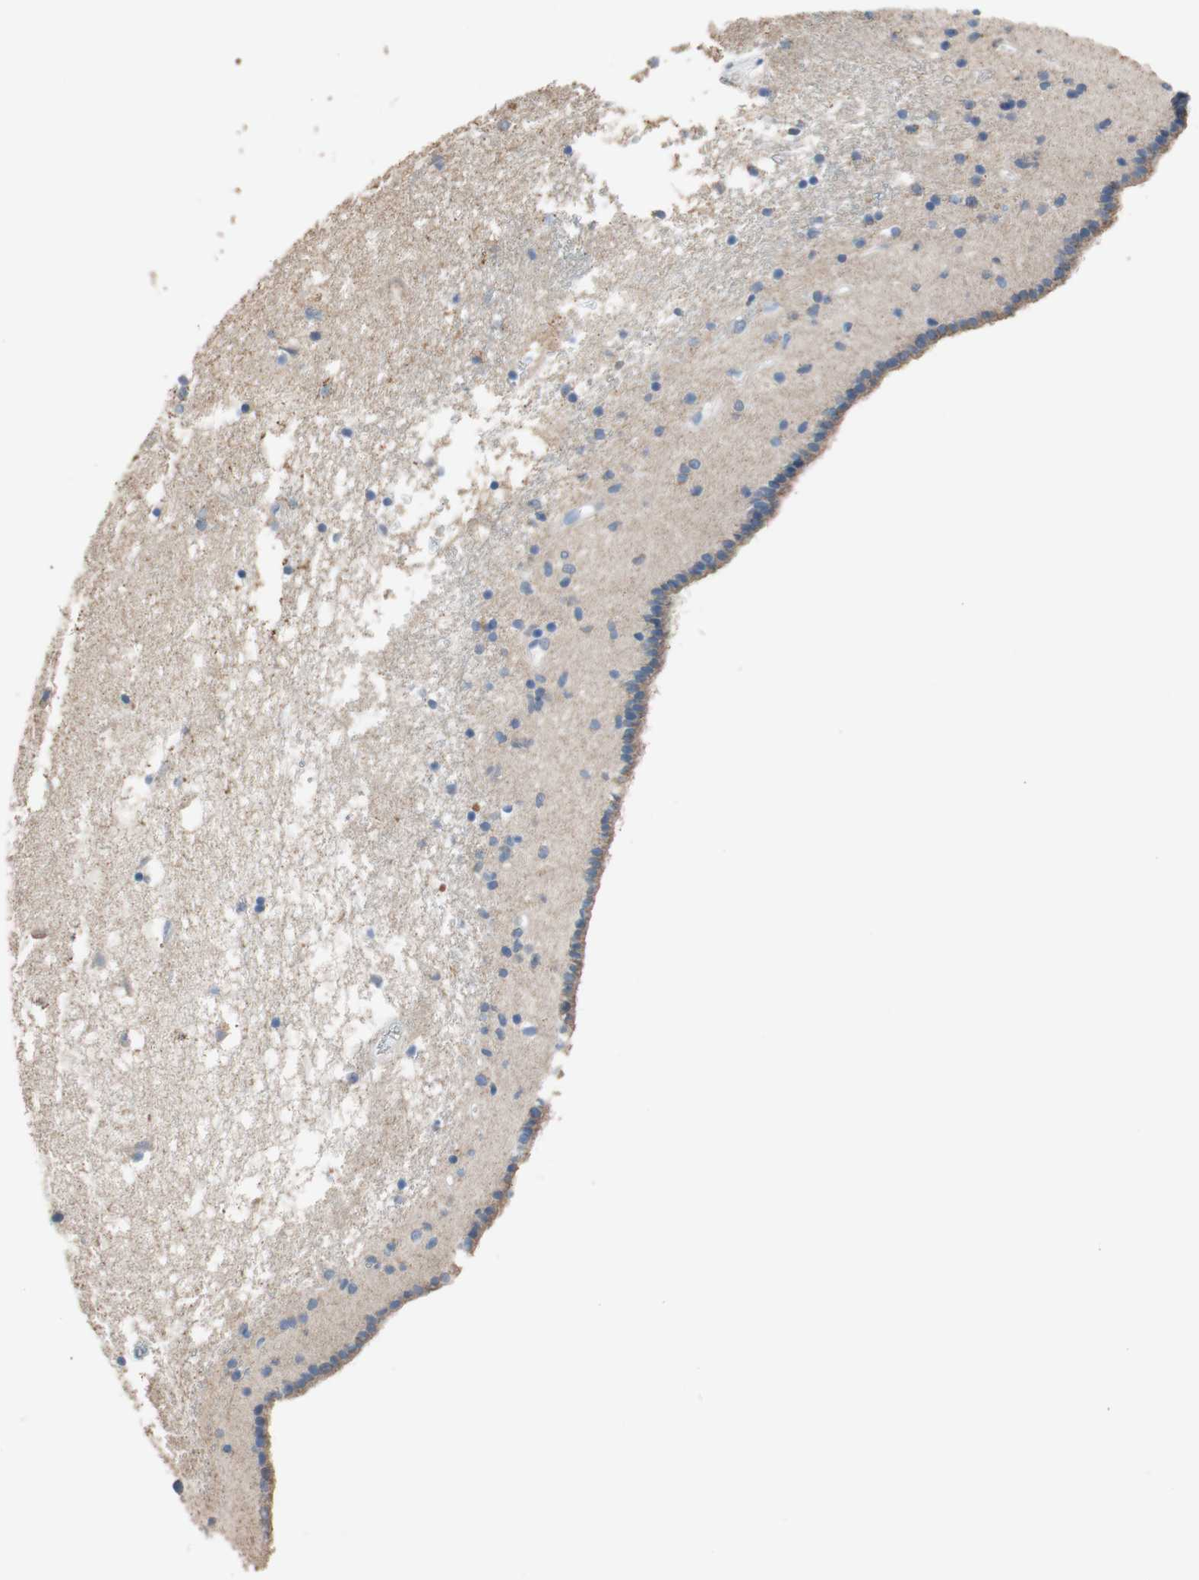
{"staining": {"intensity": "strong", "quantity": "<25%", "location": "cytoplasmic/membranous"}, "tissue": "caudate", "cell_type": "Glial cells", "image_type": "normal", "snomed": [{"axis": "morphology", "description": "Normal tissue, NOS"}, {"axis": "topography", "description": "Lateral ventricle wall"}], "caption": "Immunohistochemistry (IHC) micrograph of unremarkable caudate stained for a protein (brown), which reveals medium levels of strong cytoplasmic/membranous staining in approximately <25% of glial cells.", "gene": "ALDH1A2", "patient": {"sex": "male", "age": 45}}